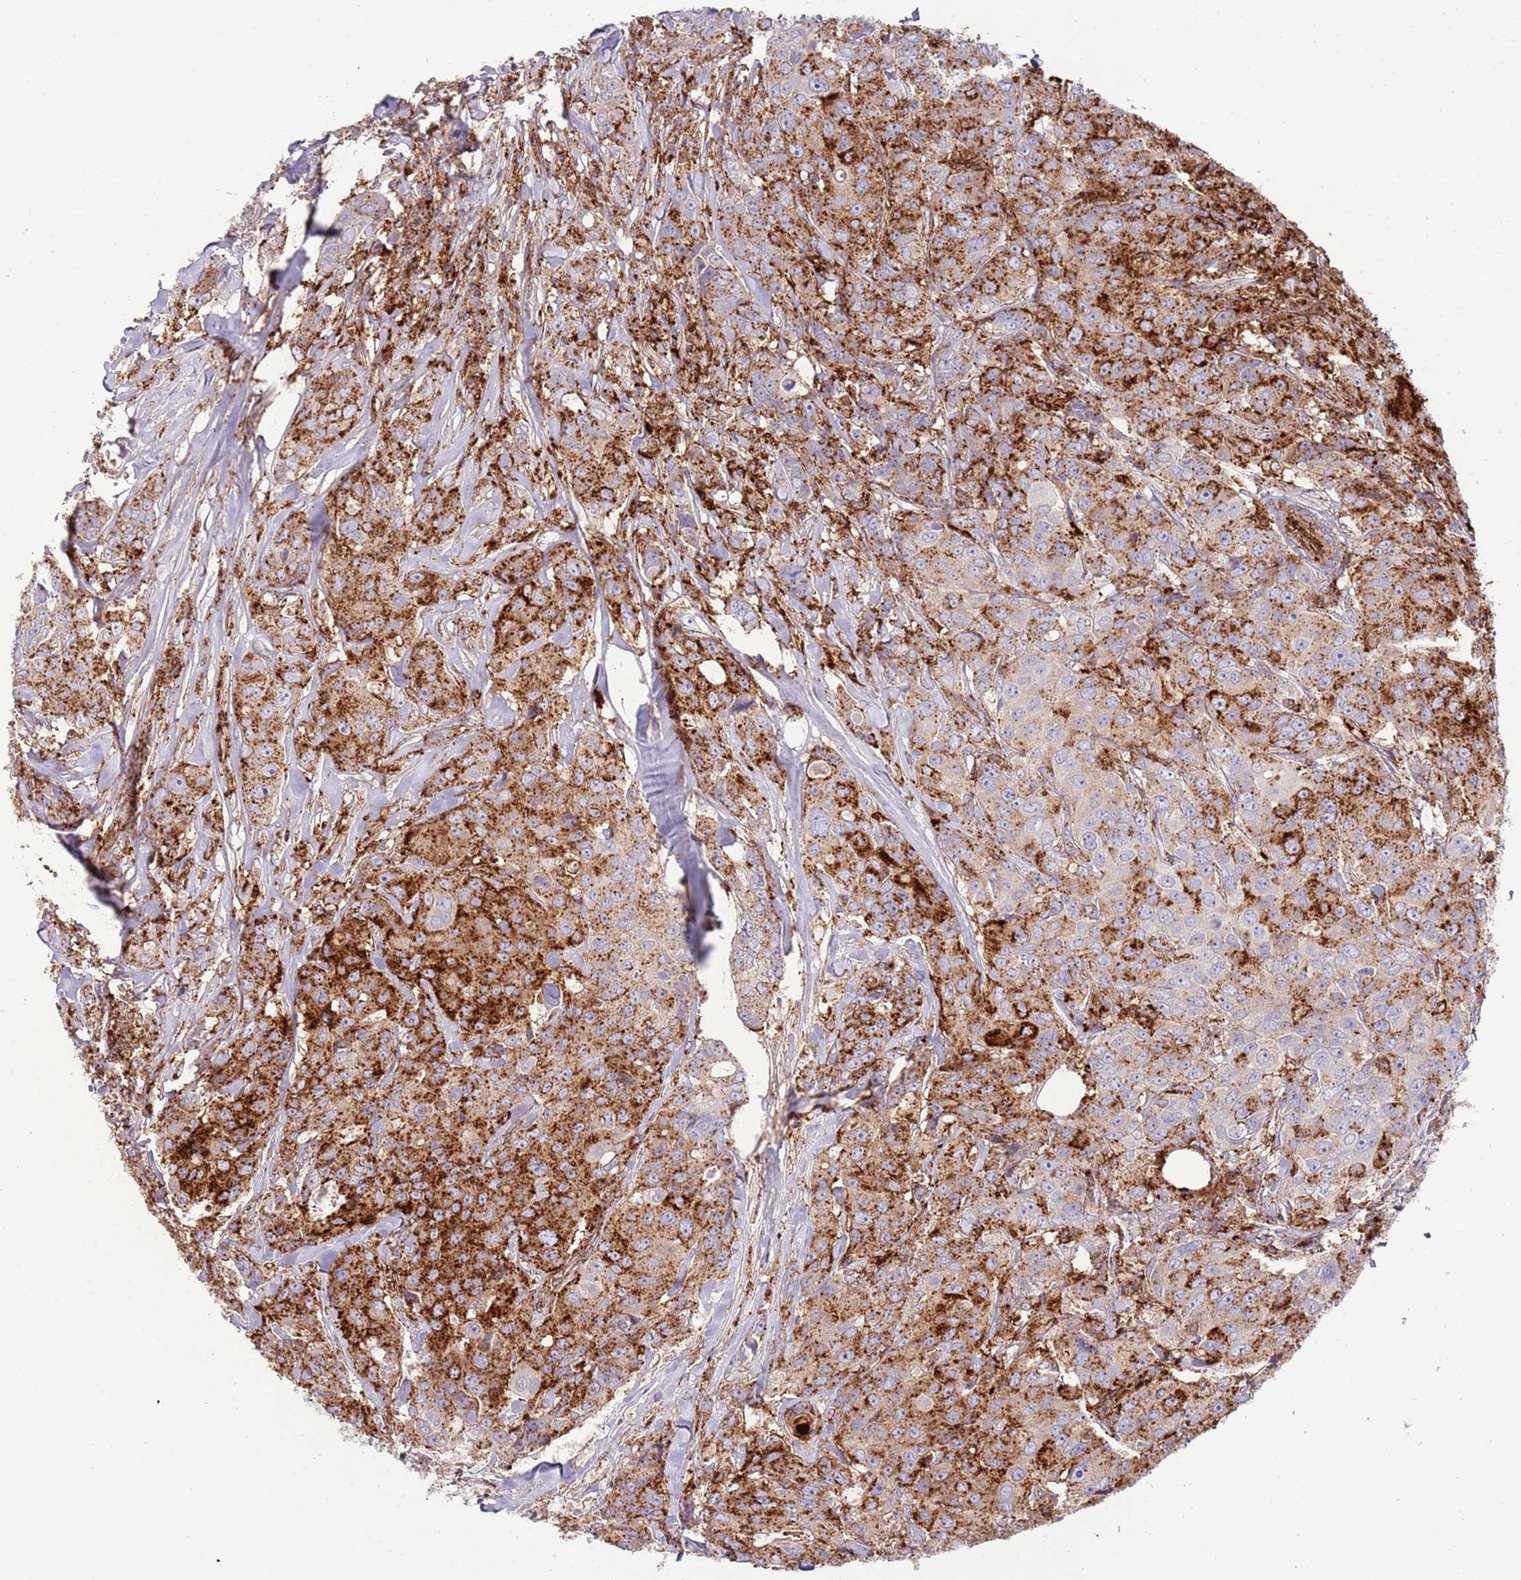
{"staining": {"intensity": "strong", "quantity": "25%-75%", "location": "cytoplasmic/membranous"}, "tissue": "breast cancer", "cell_type": "Tumor cells", "image_type": "cancer", "snomed": [{"axis": "morphology", "description": "Duct carcinoma"}, {"axis": "topography", "description": "Breast"}], "caption": "Tumor cells exhibit high levels of strong cytoplasmic/membranous staining in approximately 25%-75% of cells in human breast infiltrating ductal carcinoma. (DAB IHC, brown staining for protein, blue staining for nuclei).", "gene": "ABHD17A", "patient": {"sex": "female", "age": 43}}